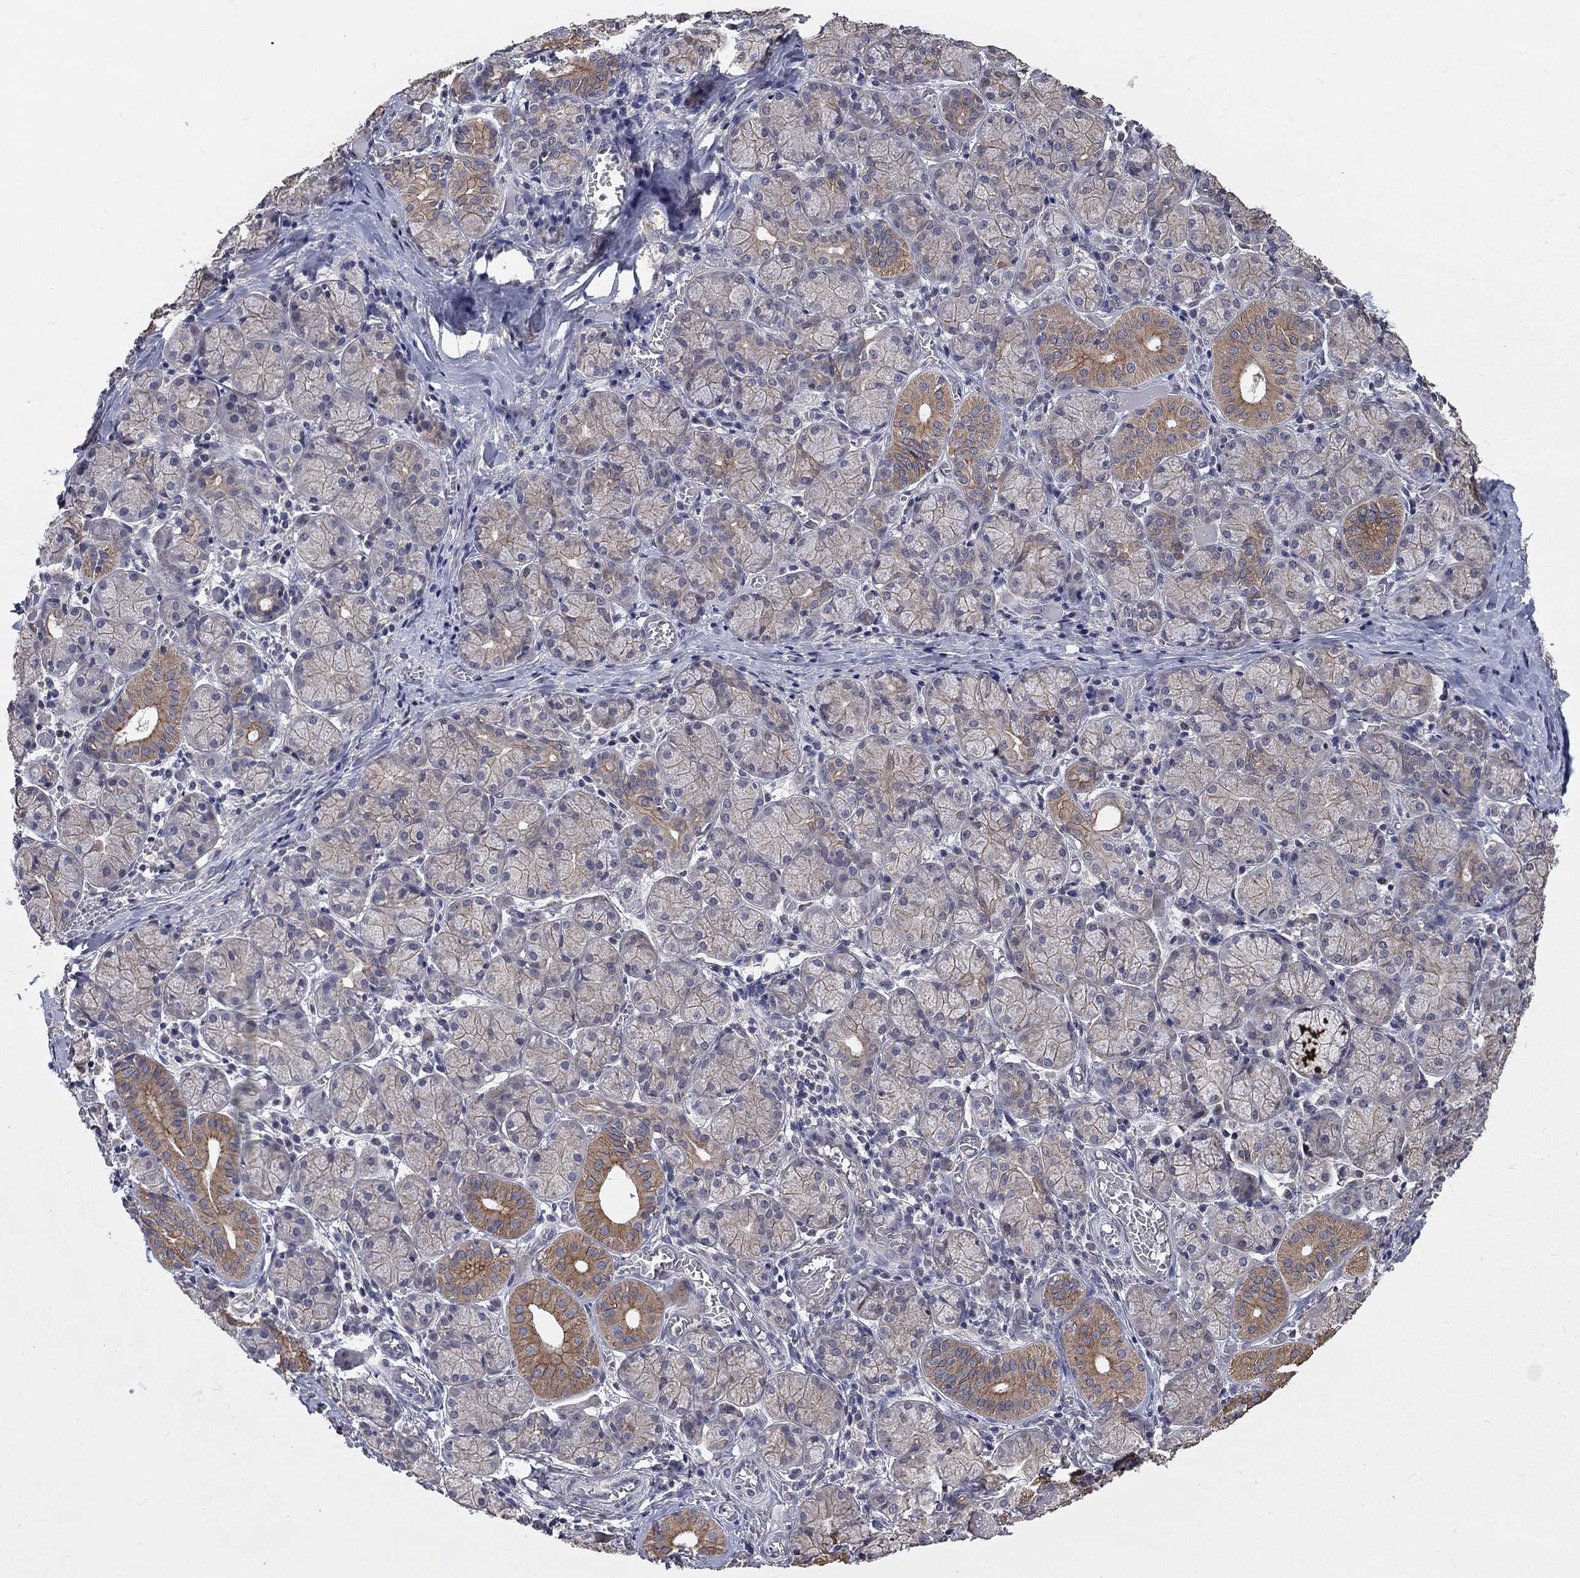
{"staining": {"intensity": "moderate", "quantity": "<25%", "location": "cytoplasmic/membranous"}, "tissue": "salivary gland", "cell_type": "Glandular cells", "image_type": "normal", "snomed": [{"axis": "morphology", "description": "Normal tissue, NOS"}, {"axis": "topography", "description": "Salivary gland"}, {"axis": "topography", "description": "Peripheral nerve tissue"}], "caption": "This image demonstrates IHC staining of unremarkable human salivary gland, with low moderate cytoplasmic/membranous staining in approximately <25% of glandular cells.", "gene": "CHST5", "patient": {"sex": "female", "age": 24}}